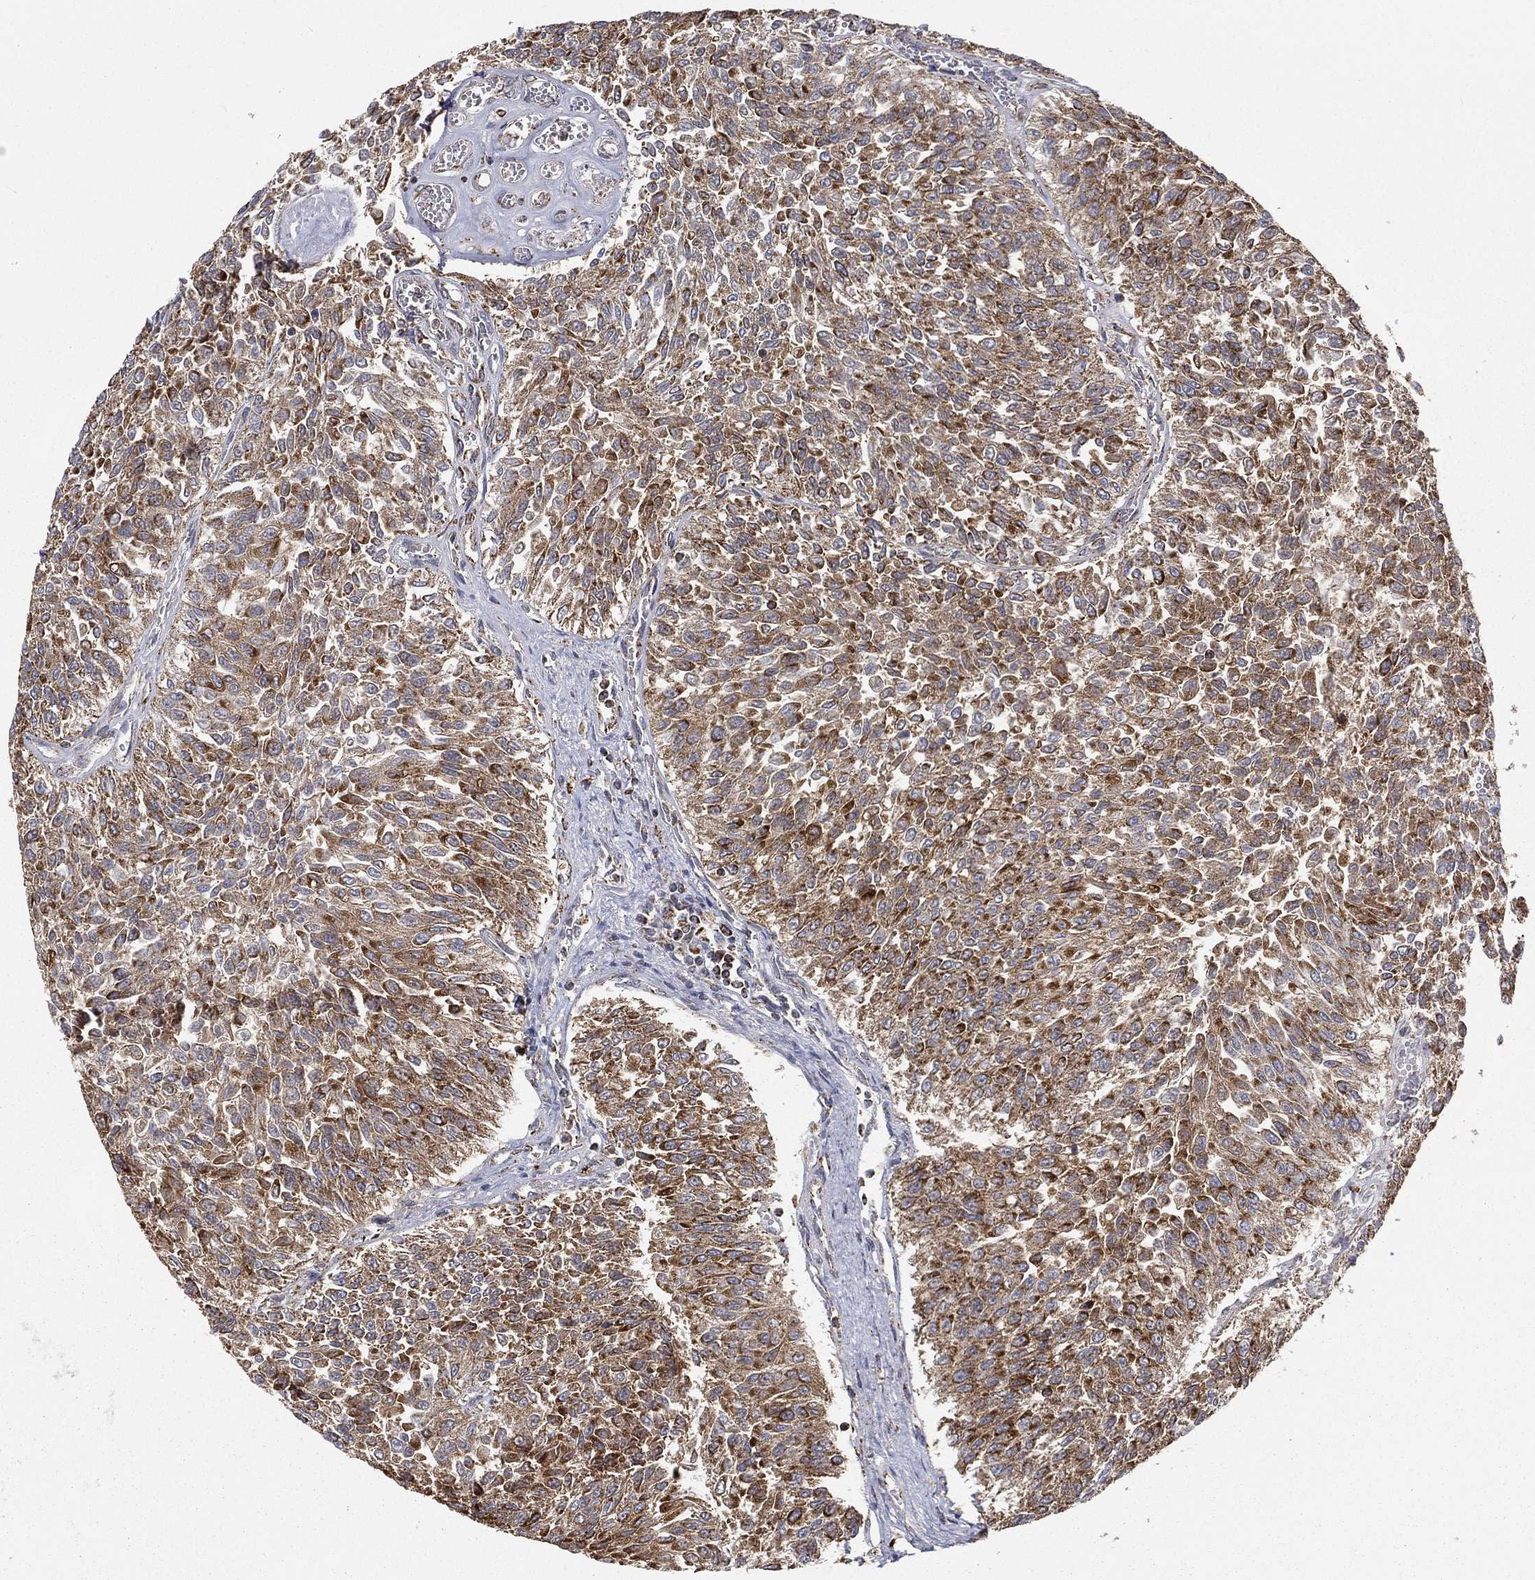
{"staining": {"intensity": "strong", "quantity": "25%-75%", "location": "cytoplasmic/membranous"}, "tissue": "urothelial cancer", "cell_type": "Tumor cells", "image_type": "cancer", "snomed": [{"axis": "morphology", "description": "Urothelial carcinoma, Low grade"}, {"axis": "topography", "description": "Urinary bladder"}], "caption": "High-magnification brightfield microscopy of low-grade urothelial carcinoma stained with DAB (3,3'-diaminobenzidine) (brown) and counterstained with hematoxylin (blue). tumor cells exhibit strong cytoplasmic/membranous staining is identified in about25%-75% of cells. (IHC, brightfield microscopy, high magnification).", "gene": "RIN3", "patient": {"sex": "male", "age": 78}}